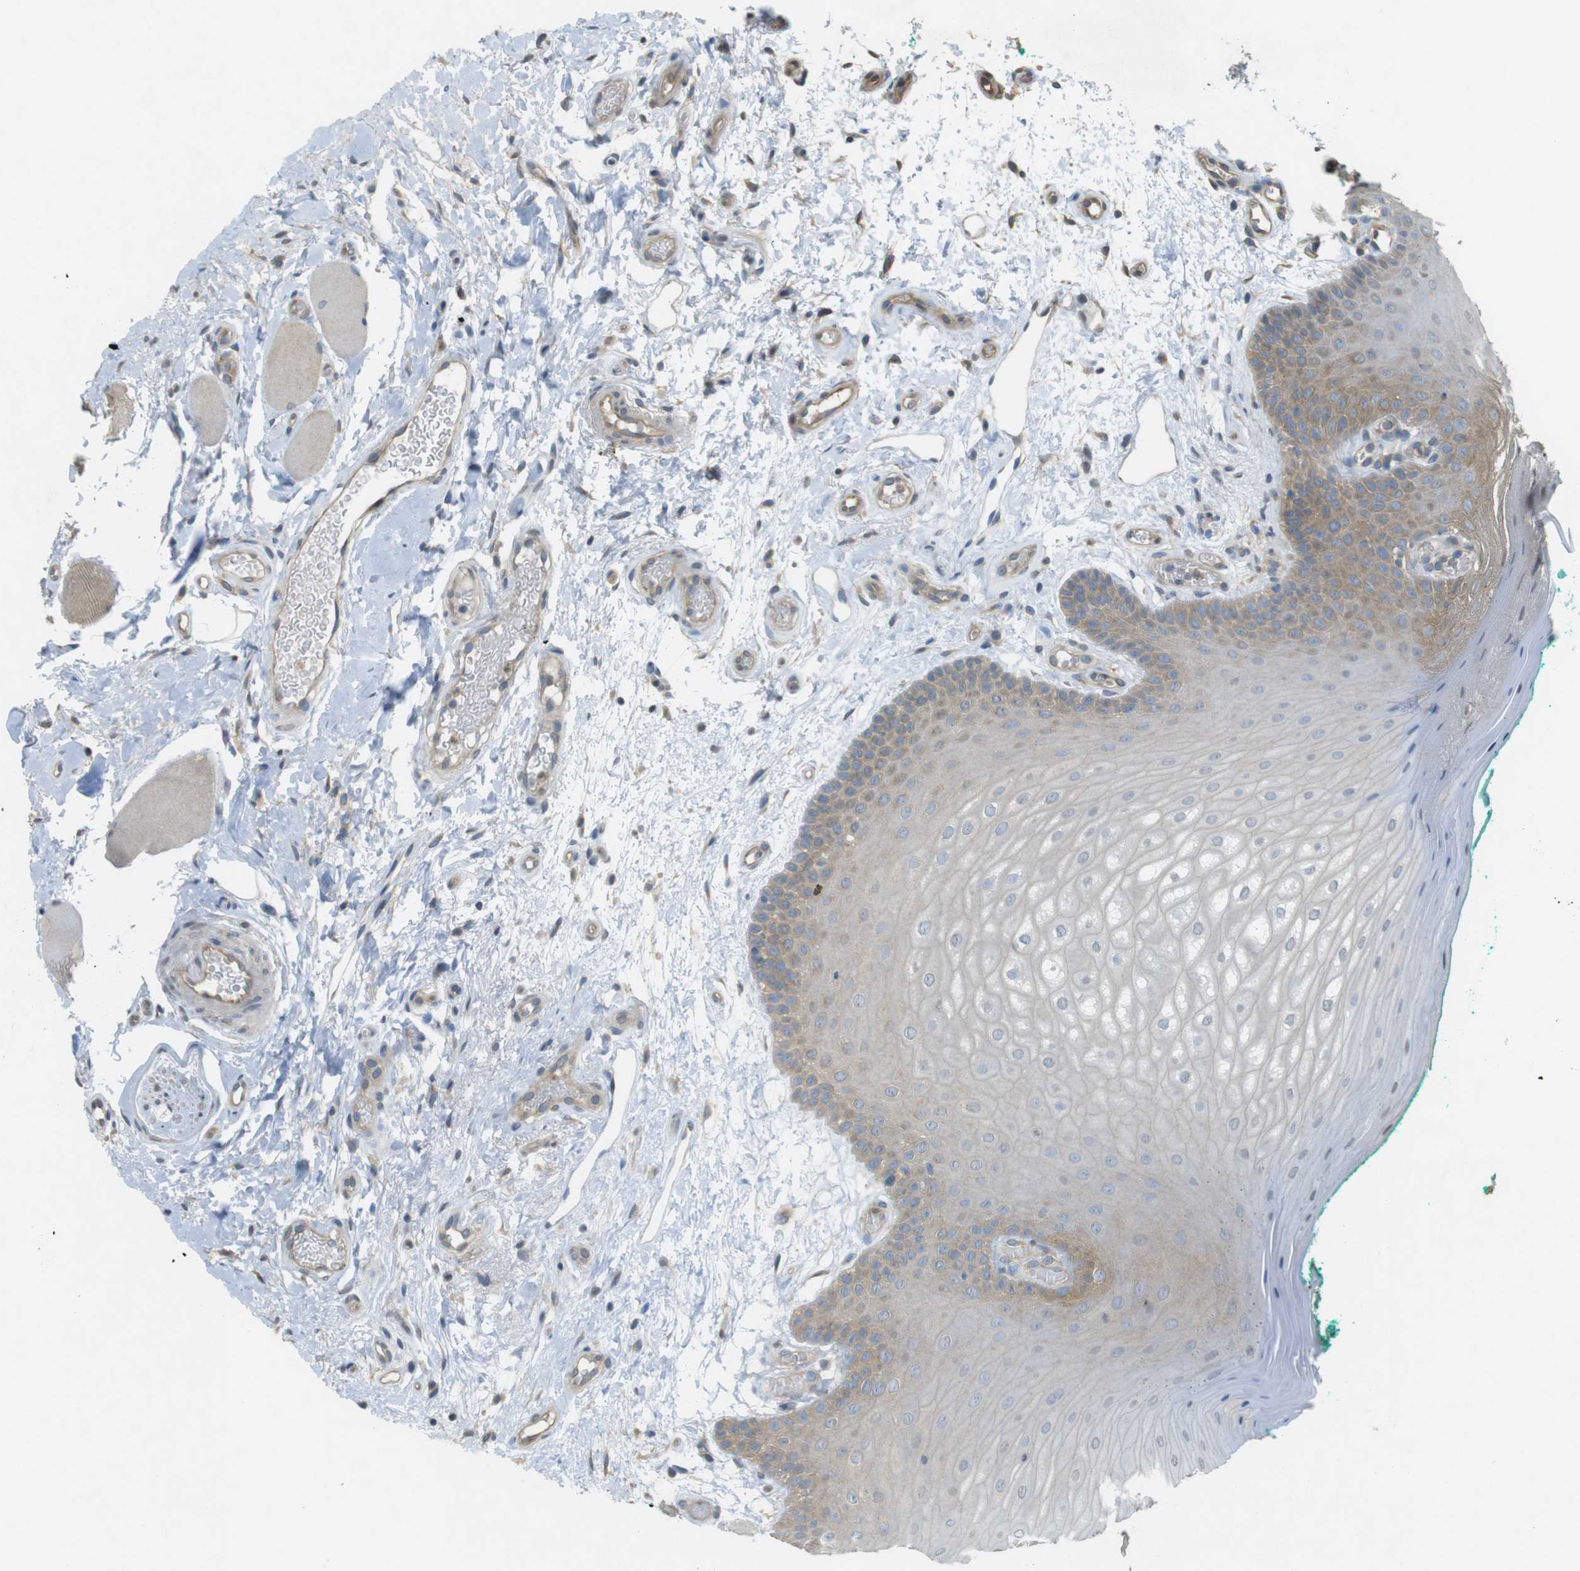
{"staining": {"intensity": "moderate", "quantity": "25%-75%", "location": "cytoplasmic/membranous"}, "tissue": "oral mucosa", "cell_type": "Squamous epithelial cells", "image_type": "normal", "snomed": [{"axis": "morphology", "description": "Normal tissue, NOS"}, {"axis": "topography", "description": "Skeletal muscle"}, {"axis": "topography", "description": "Oral tissue"}], "caption": "Immunohistochemistry (IHC) photomicrograph of normal oral mucosa stained for a protein (brown), which shows medium levels of moderate cytoplasmic/membranous positivity in about 25%-75% of squamous epithelial cells.", "gene": "KIF5B", "patient": {"sex": "male", "age": 58}}